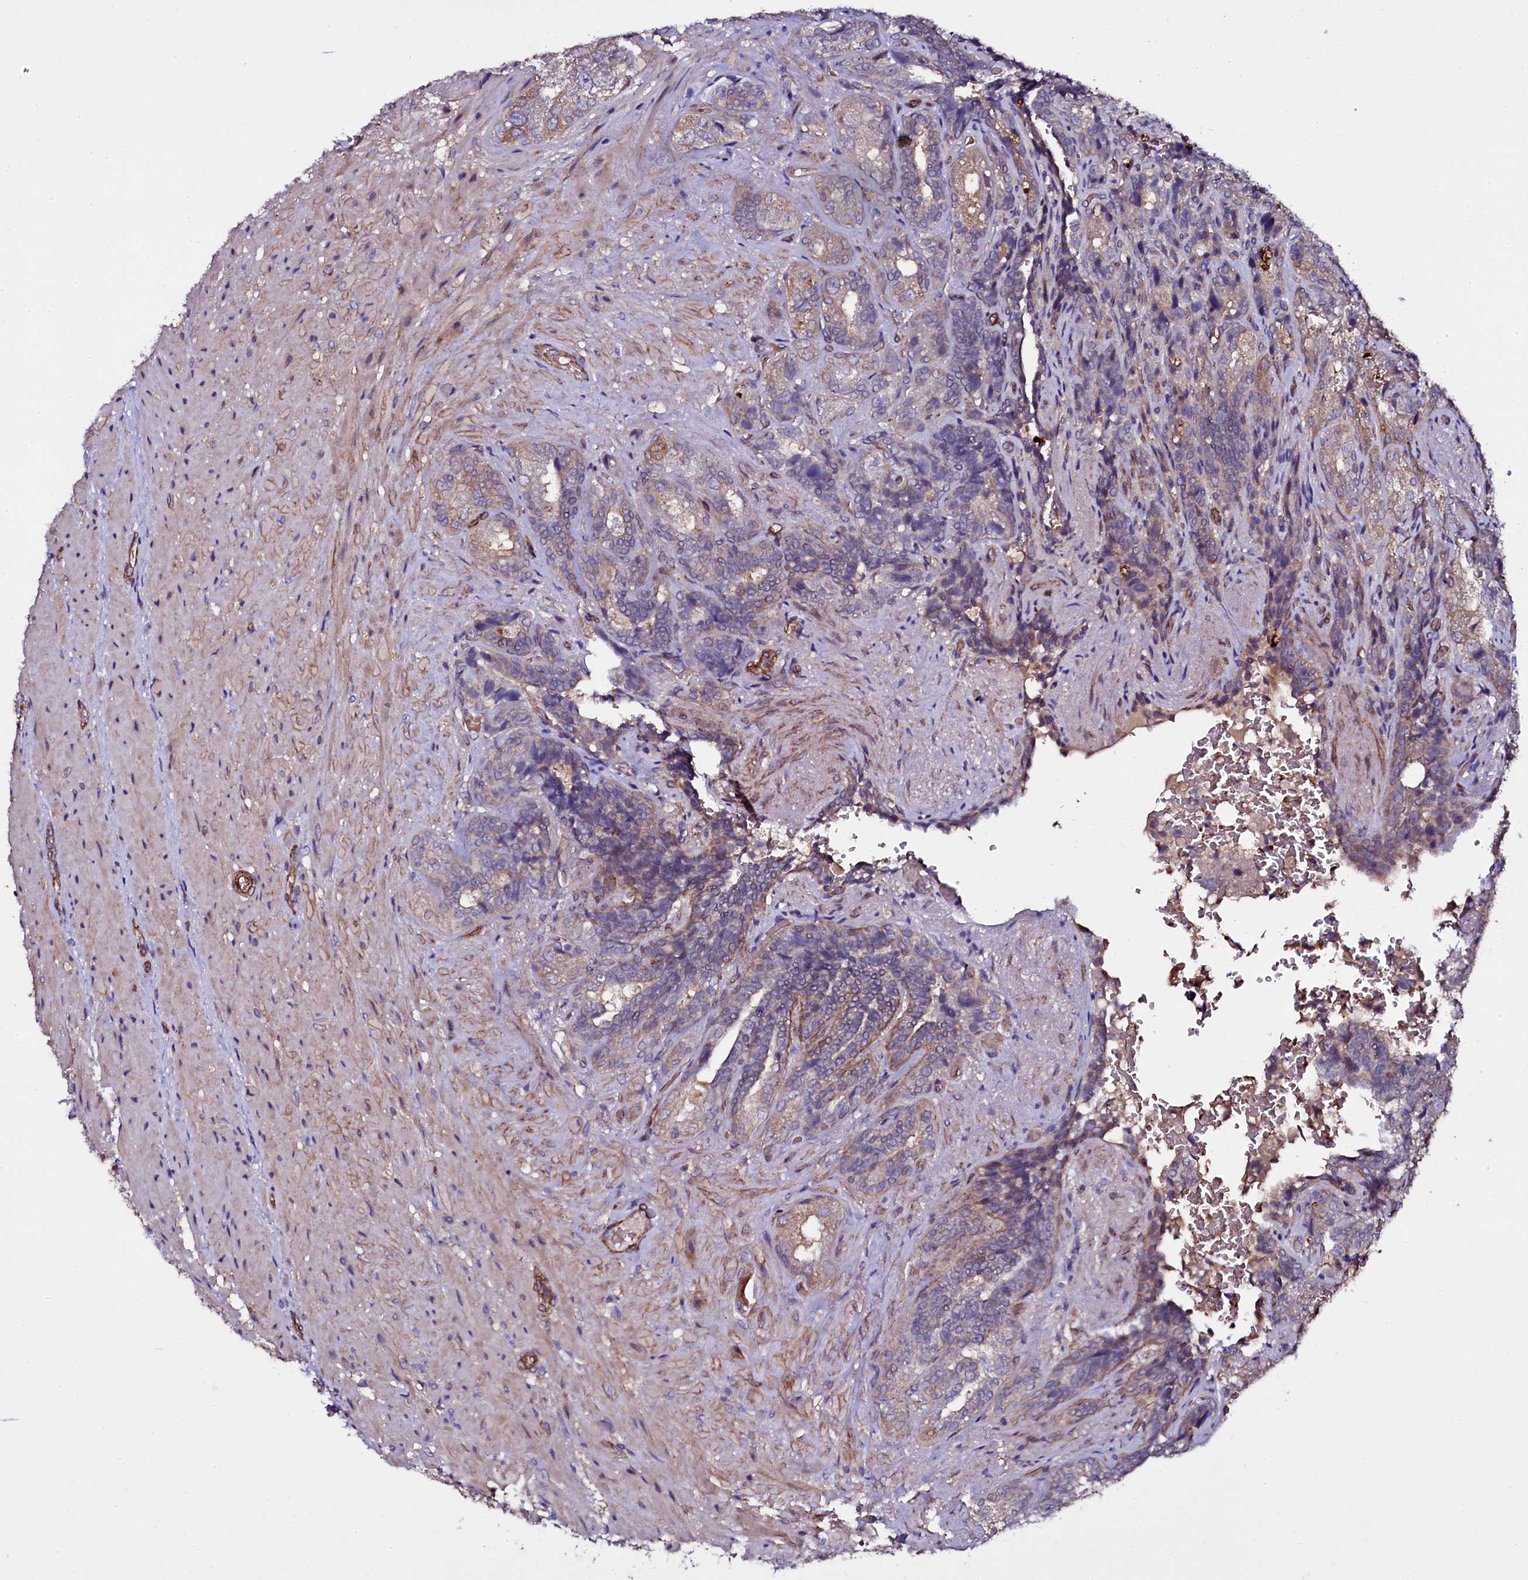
{"staining": {"intensity": "moderate", "quantity": "25%-75%", "location": "cytoplasmic/membranous"}, "tissue": "seminal vesicle", "cell_type": "Glandular cells", "image_type": "normal", "snomed": [{"axis": "morphology", "description": "Normal tissue, NOS"}, {"axis": "topography", "description": "Seminal veicle"}, {"axis": "topography", "description": "Peripheral nerve tissue"}], "caption": "Moderate cytoplasmic/membranous positivity for a protein is identified in about 25%-75% of glandular cells of unremarkable seminal vesicle using immunohistochemistry (IHC).", "gene": "MEX3C", "patient": {"sex": "male", "age": 63}}